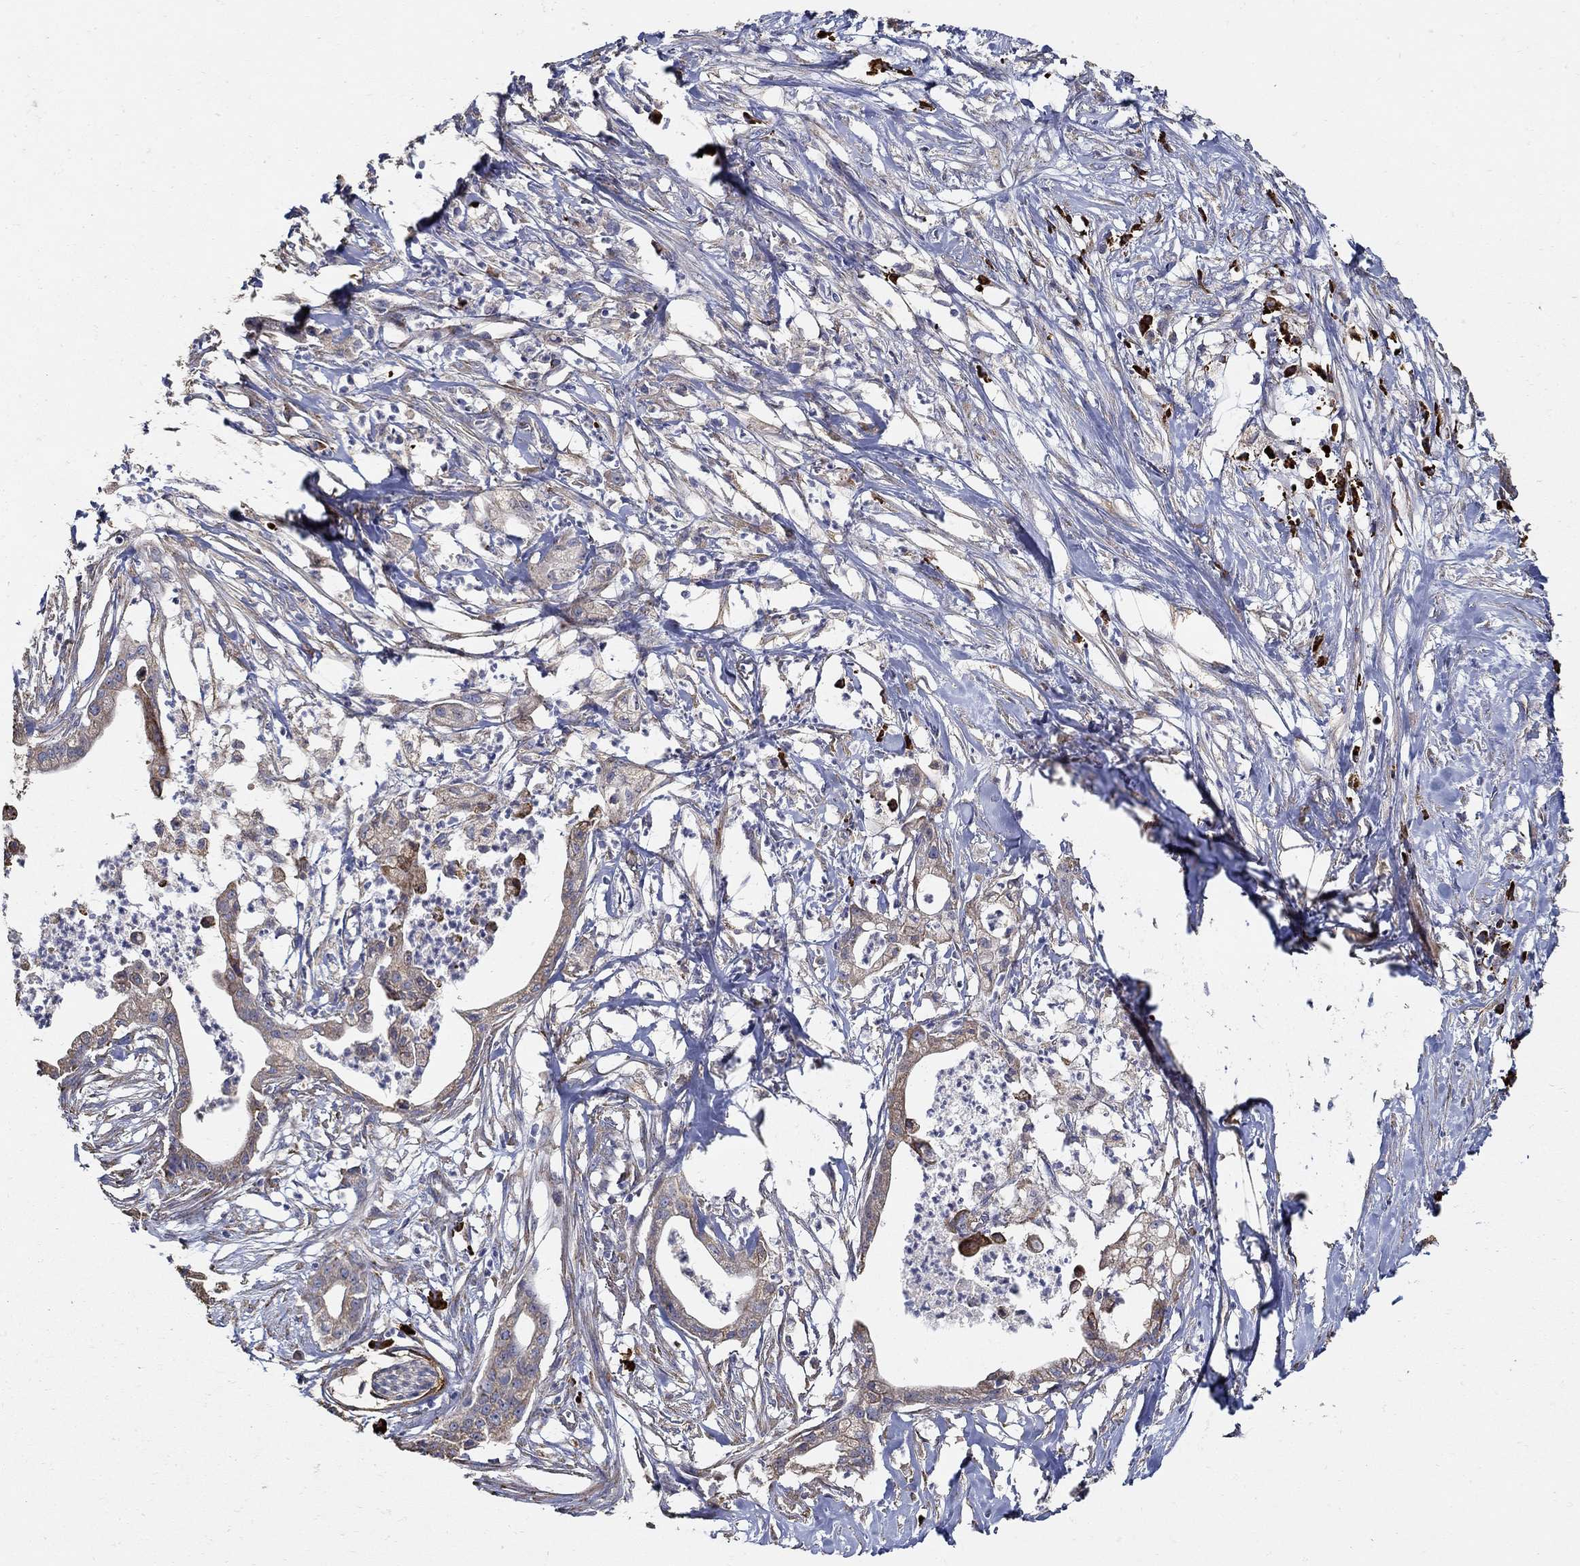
{"staining": {"intensity": "weak", "quantity": "25%-75%", "location": "cytoplasmic/membranous"}, "tissue": "pancreatic cancer", "cell_type": "Tumor cells", "image_type": "cancer", "snomed": [{"axis": "morphology", "description": "Normal tissue, NOS"}, {"axis": "morphology", "description": "Adenocarcinoma, NOS"}, {"axis": "topography", "description": "Pancreas"}], "caption": "About 25%-75% of tumor cells in pancreatic adenocarcinoma exhibit weak cytoplasmic/membranous protein expression as visualized by brown immunohistochemical staining.", "gene": "EMILIN3", "patient": {"sex": "female", "age": 58}}